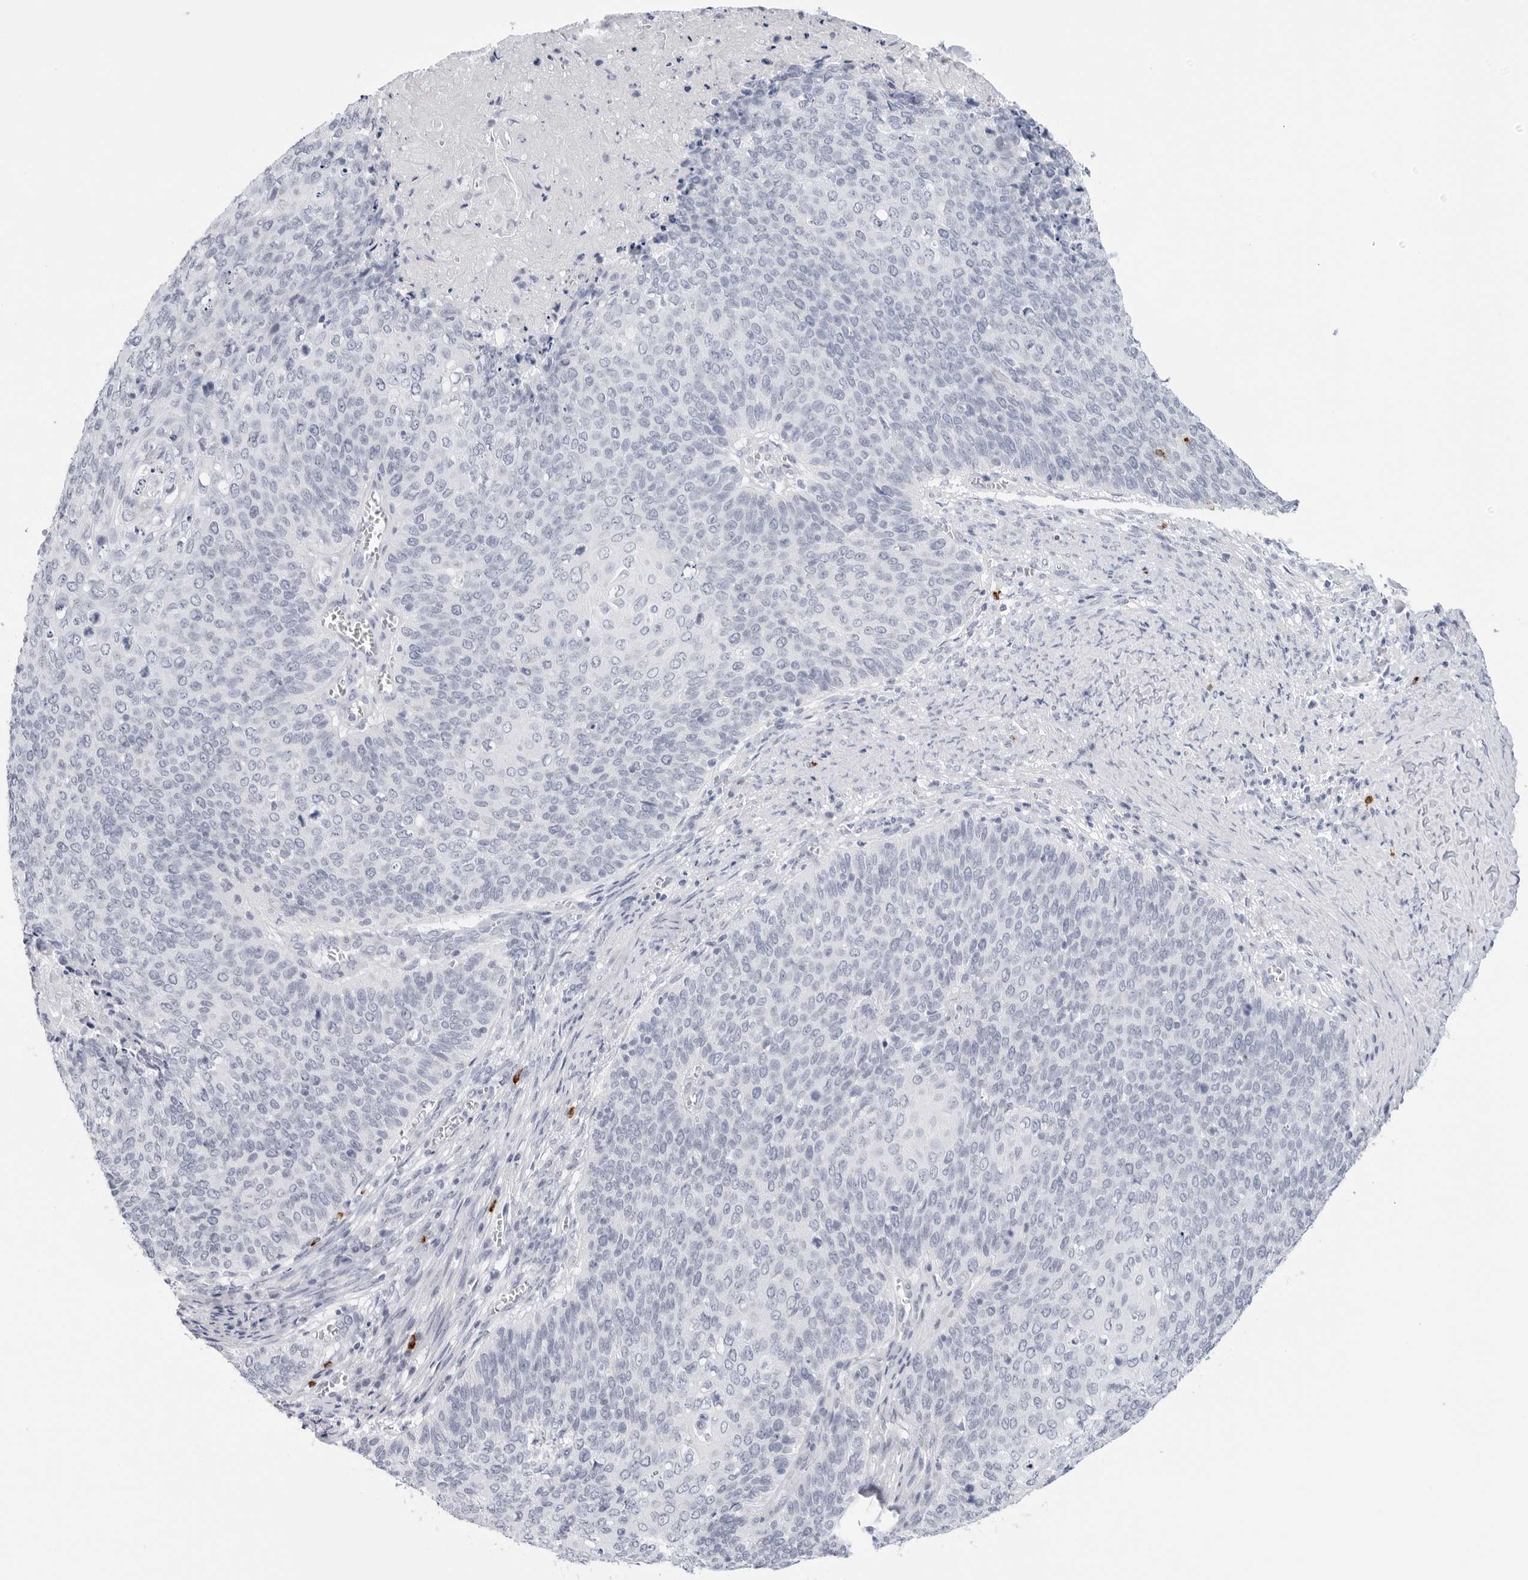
{"staining": {"intensity": "negative", "quantity": "none", "location": "none"}, "tissue": "cervical cancer", "cell_type": "Tumor cells", "image_type": "cancer", "snomed": [{"axis": "morphology", "description": "Squamous cell carcinoma, NOS"}, {"axis": "topography", "description": "Cervix"}], "caption": "Tumor cells are negative for protein expression in human cervical cancer.", "gene": "HSPB7", "patient": {"sex": "female", "age": 39}}